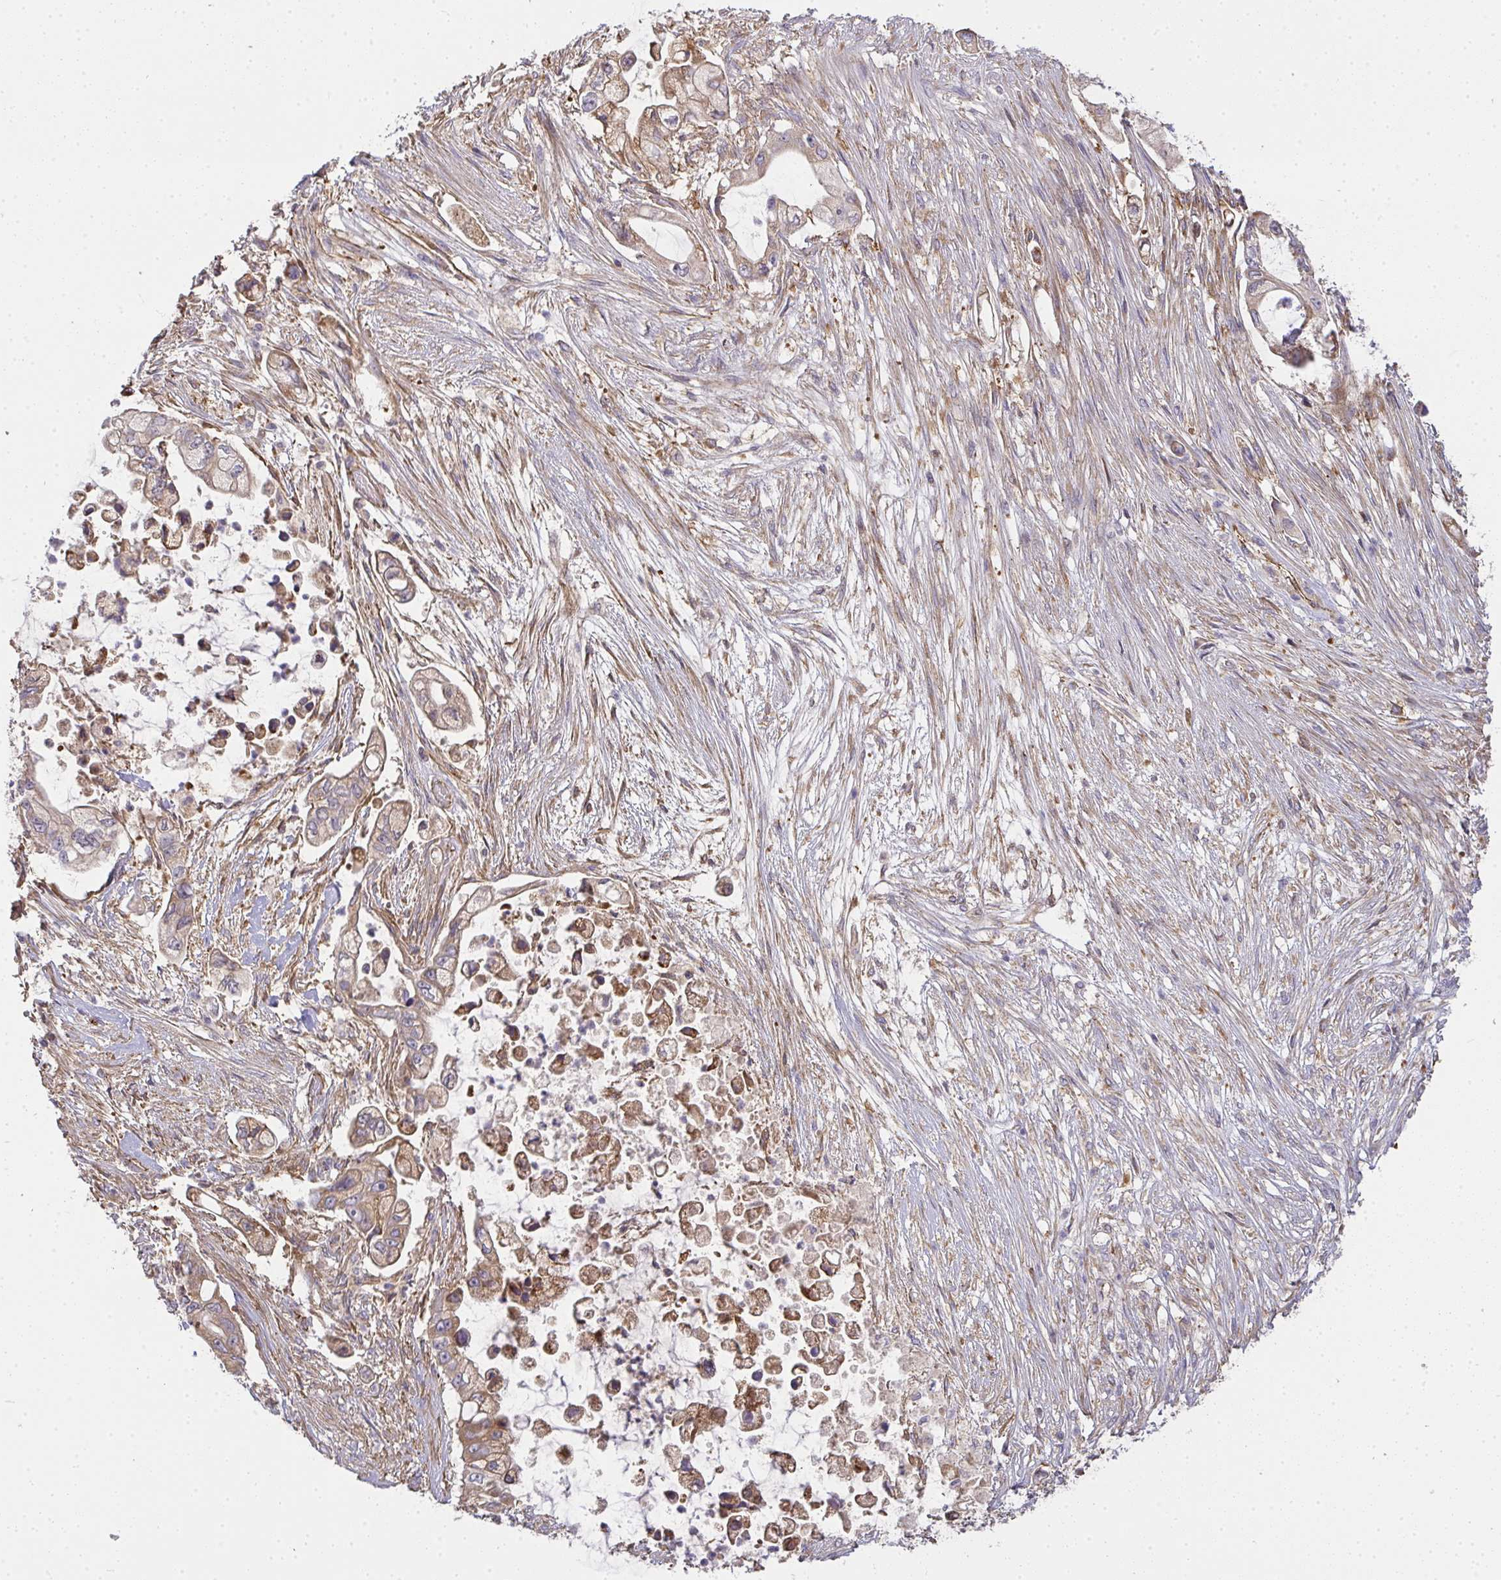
{"staining": {"intensity": "weak", "quantity": "25%-75%", "location": "cytoplasmic/membranous"}, "tissue": "pancreatic cancer", "cell_type": "Tumor cells", "image_type": "cancer", "snomed": [{"axis": "morphology", "description": "Adenocarcinoma, NOS"}, {"axis": "topography", "description": "Pancreas"}], "caption": "Pancreatic cancer (adenocarcinoma) stained with DAB (3,3'-diaminobenzidine) immunohistochemistry displays low levels of weak cytoplasmic/membranous staining in approximately 25%-75% of tumor cells.", "gene": "B4GALT6", "patient": {"sex": "female", "age": 69}}